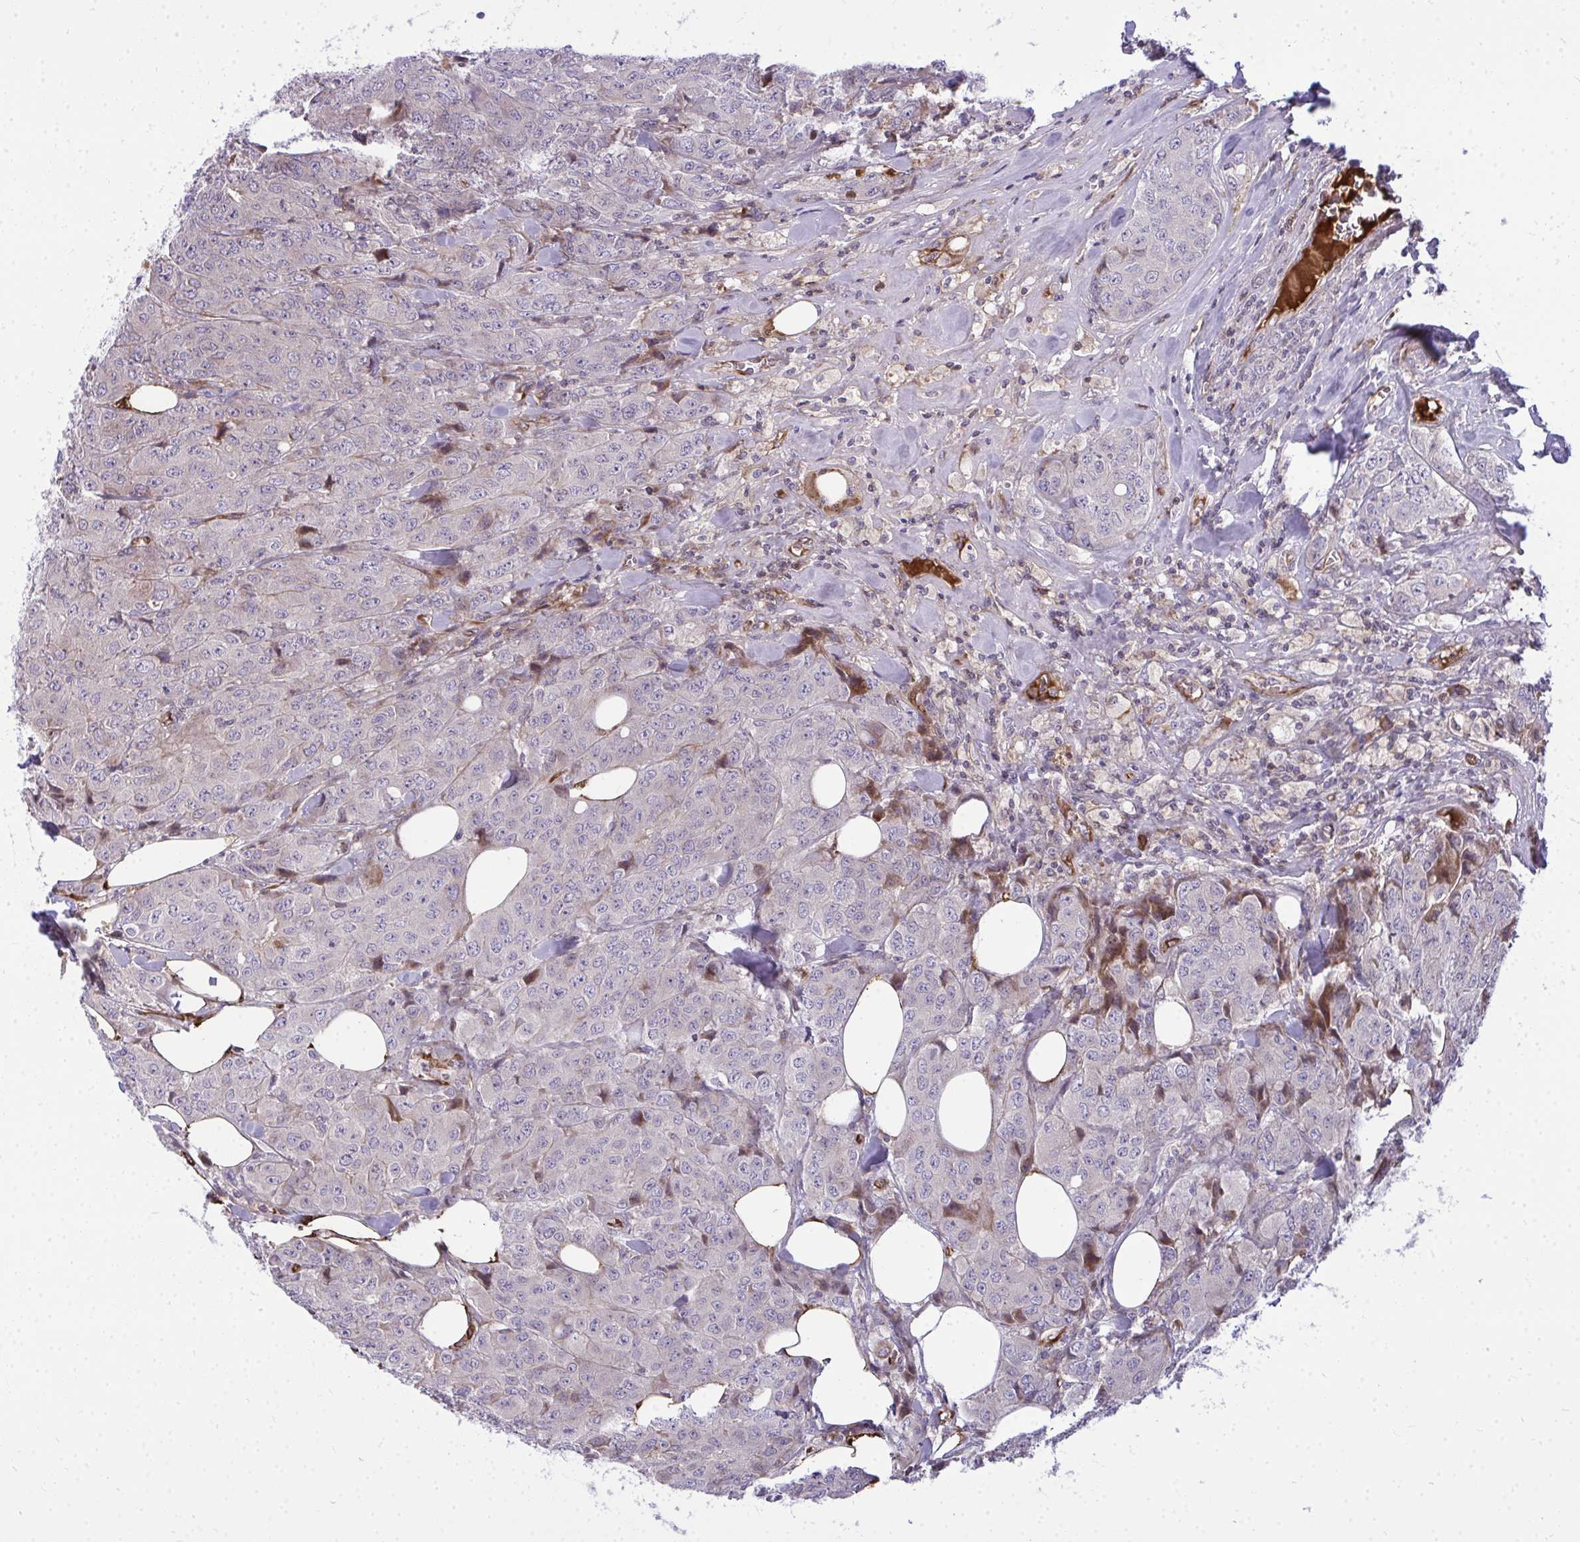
{"staining": {"intensity": "negative", "quantity": "none", "location": "none"}, "tissue": "breast cancer", "cell_type": "Tumor cells", "image_type": "cancer", "snomed": [{"axis": "morphology", "description": "Duct carcinoma"}, {"axis": "topography", "description": "Breast"}], "caption": "A histopathology image of human intraductal carcinoma (breast) is negative for staining in tumor cells.", "gene": "ZSCAN9", "patient": {"sex": "female", "age": 43}}